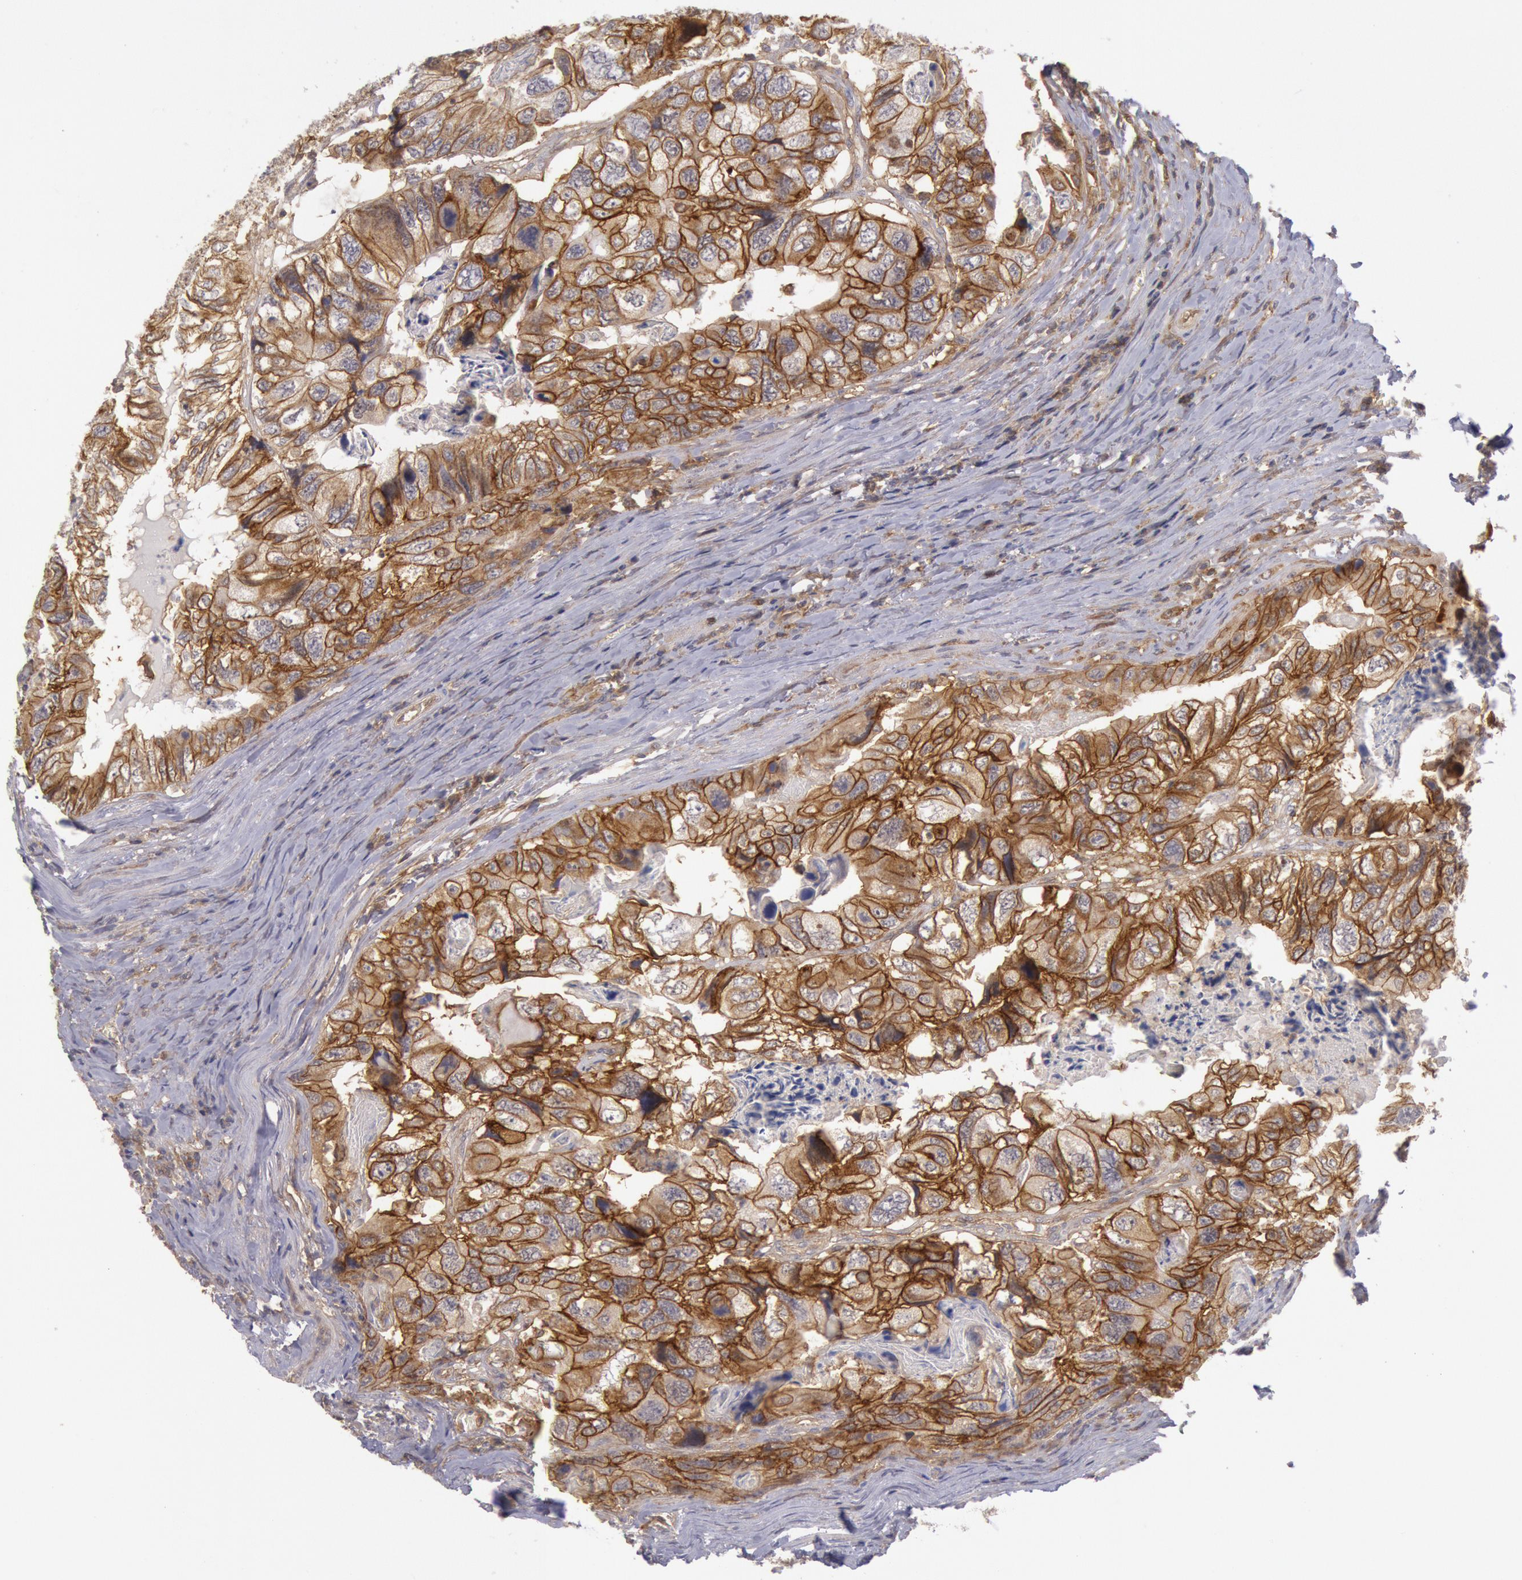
{"staining": {"intensity": "strong", "quantity": ">75%", "location": "cytoplasmic/membranous"}, "tissue": "colorectal cancer", "cell_type": "Tumor cells", "image_type": "cancer", "snomed": [{"axis": "morphology", "description": "Adenocarcinoma, NOS"}, {"axis": "topography", "description": "Rectum"}], "caption": "A histopathology image of human adenocarcinoma (colorectal) stained for a protein reveals strong cytoplasmic/membranous brown staining in tumor cells. (brown staining indicates protein expression, while blue staining denotes nuclei).", "gene": "STX4", "patient": {"sex": "female", "age": 82}}